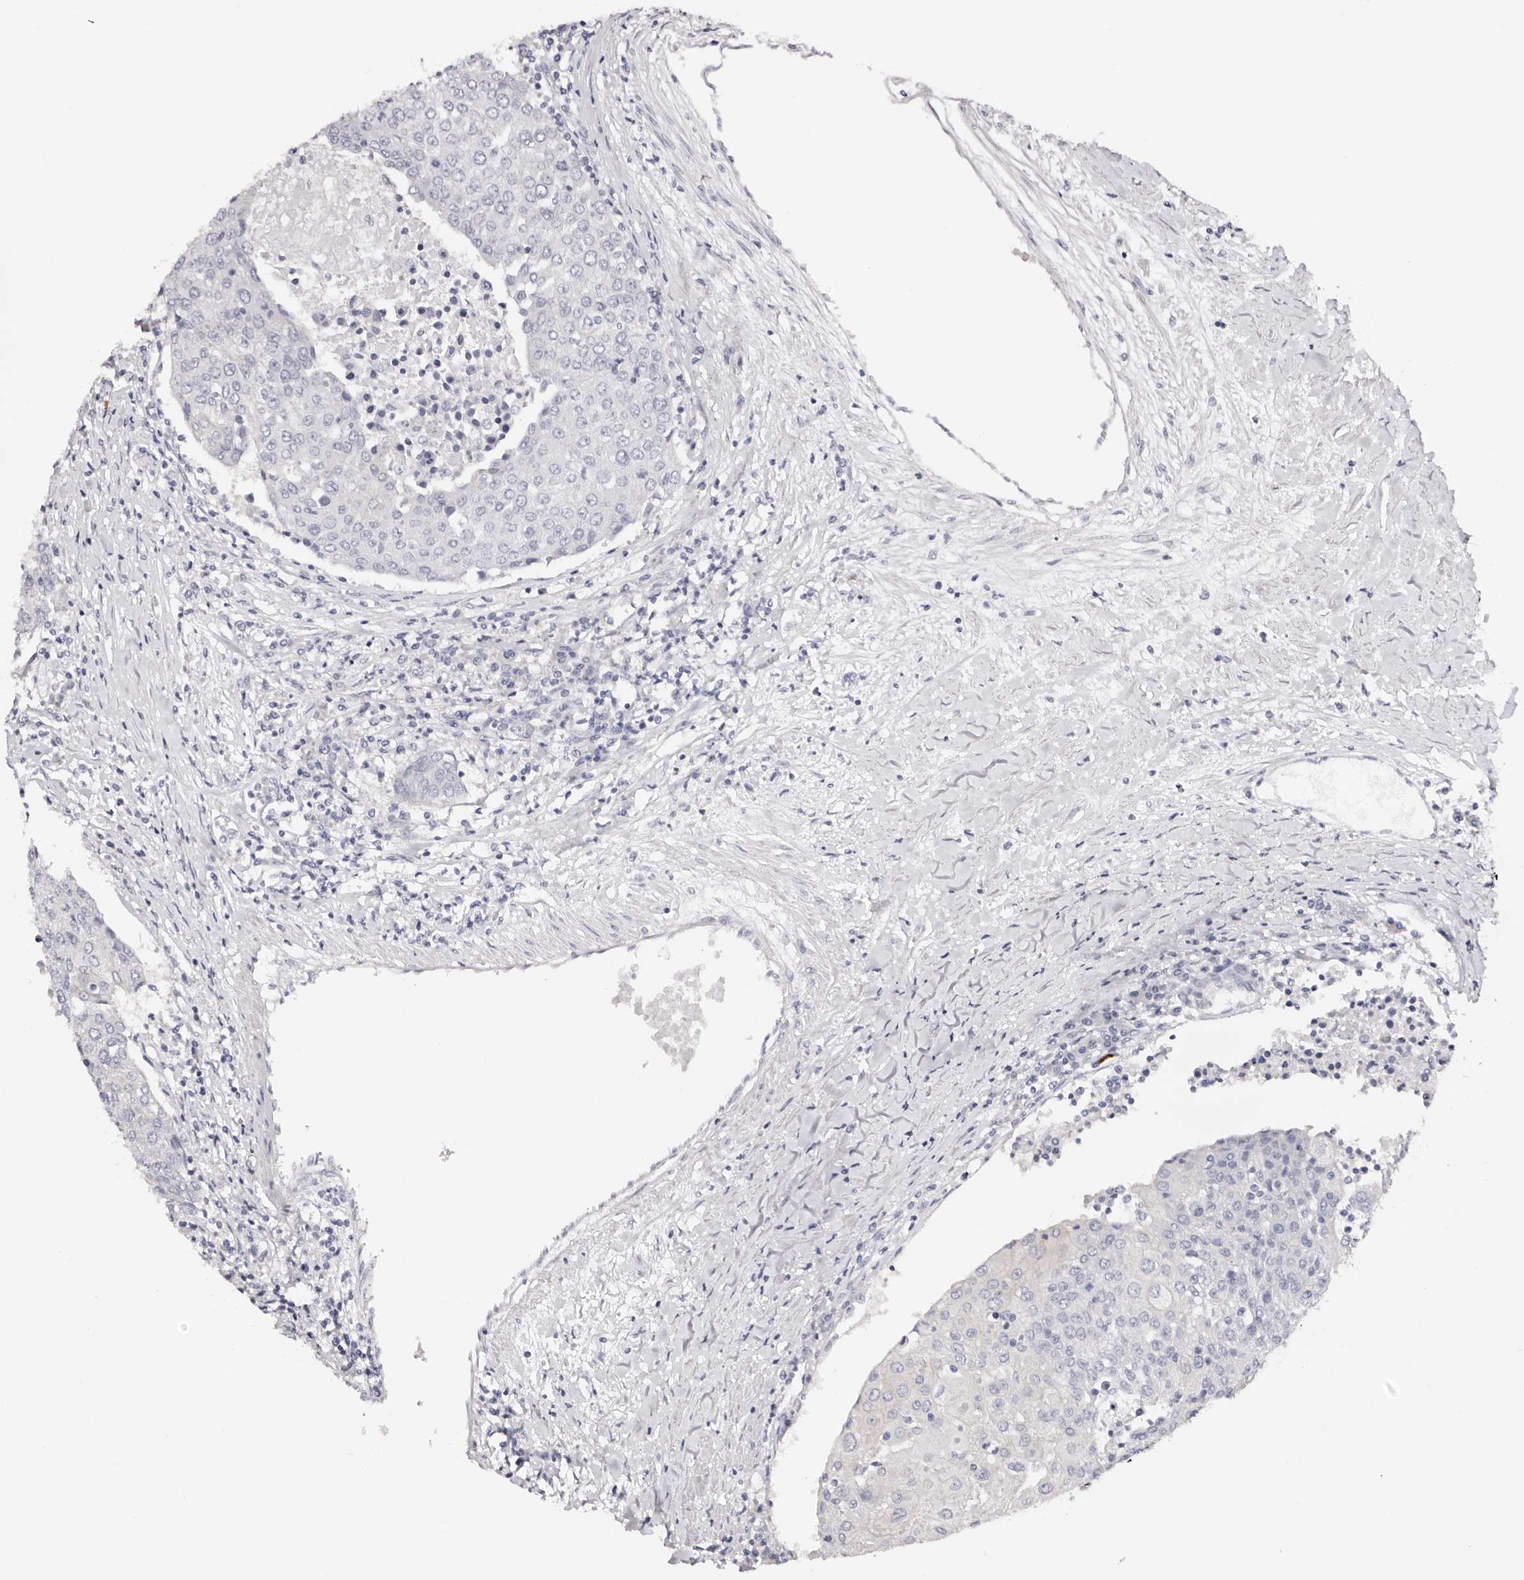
{"staining": {"intensity": "negative", "quantity": "none", "location": "none"}, "tissue": "urothelial cancer", "cell_type": "Tumor cells", "image_type": "cancer", "snomed": [{"axis": "morphology", "description": "Urothelial carcinoma, High grade"}, {"axis": "topography", "description": "Urinary bladder"}], "caption": "The photomicrograph demonstrates no significant expression in tumor cells of urothelial cancer. (DAB immunohistochemistry (IHC), high magnification).", "gene": "ROM1", "patient": {"sex": "female", "age": 85}}